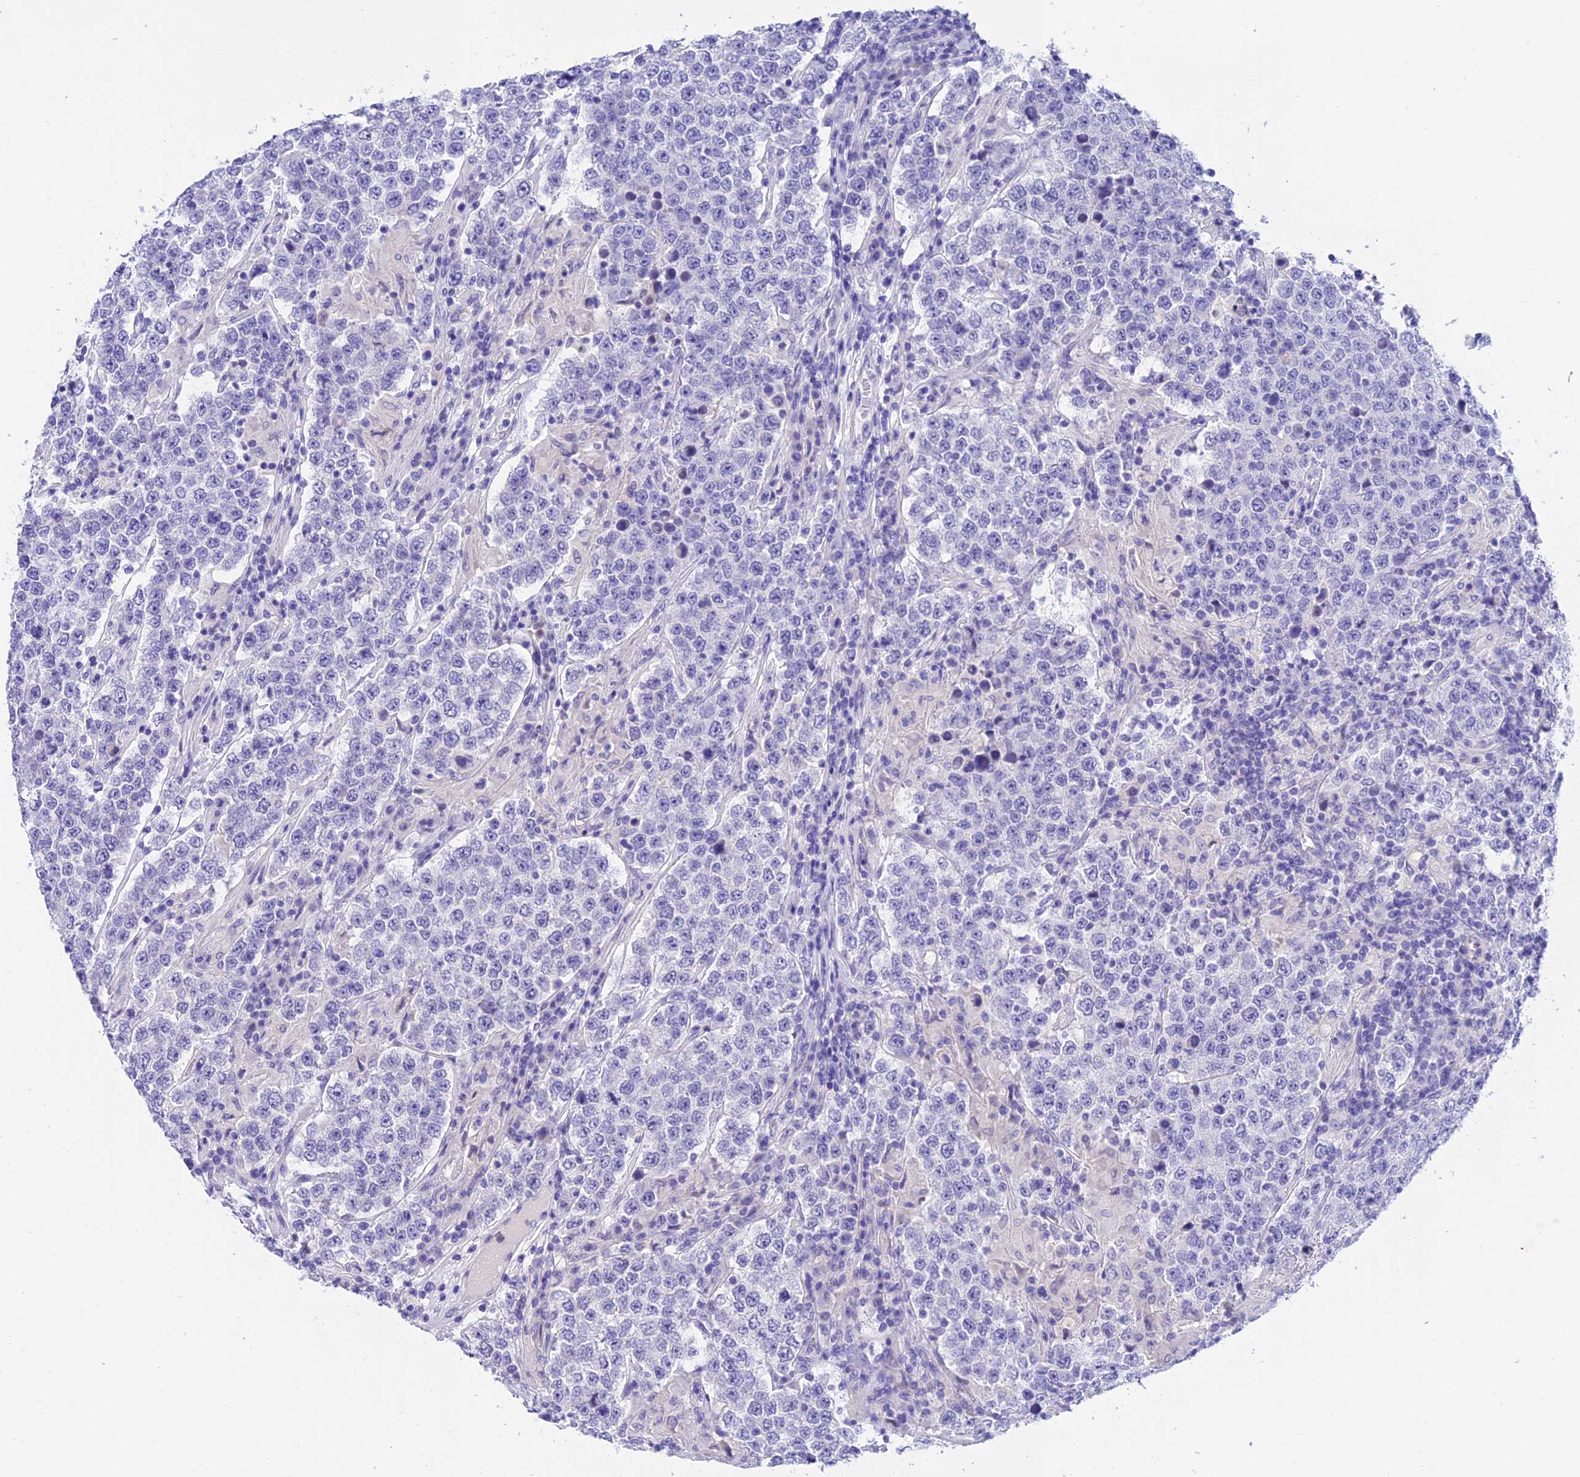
{"staining": {"intensity": "negative", "quantity": "none", "location": "none"}, "tissue": "testis cancer", "cell_type": "Tumor cells", "image_type": "cancer", "snomed": [{"axis": "morphology", "description": "Normal tissue, NOS"}, {"axis": "morphology", "description": "Urothelial carcinoma, High grade"}, {"axis": "morphology", "description": "Seminoma, NOS"}, {"axis": "morphology", "description": "Carcinoma, Embryonal, NOS"}, {"axis": "topography", "description": "Urinary bladder"}, {"axis": "topography", "description": "Testis"}], "caption": "Immunohistochemical staining of testis urothelial carcinoma (high-grade) displays no significant expression in tumor cells.", "gene": "C17orf67", "patient": {"sex": "male", "age": 41}}